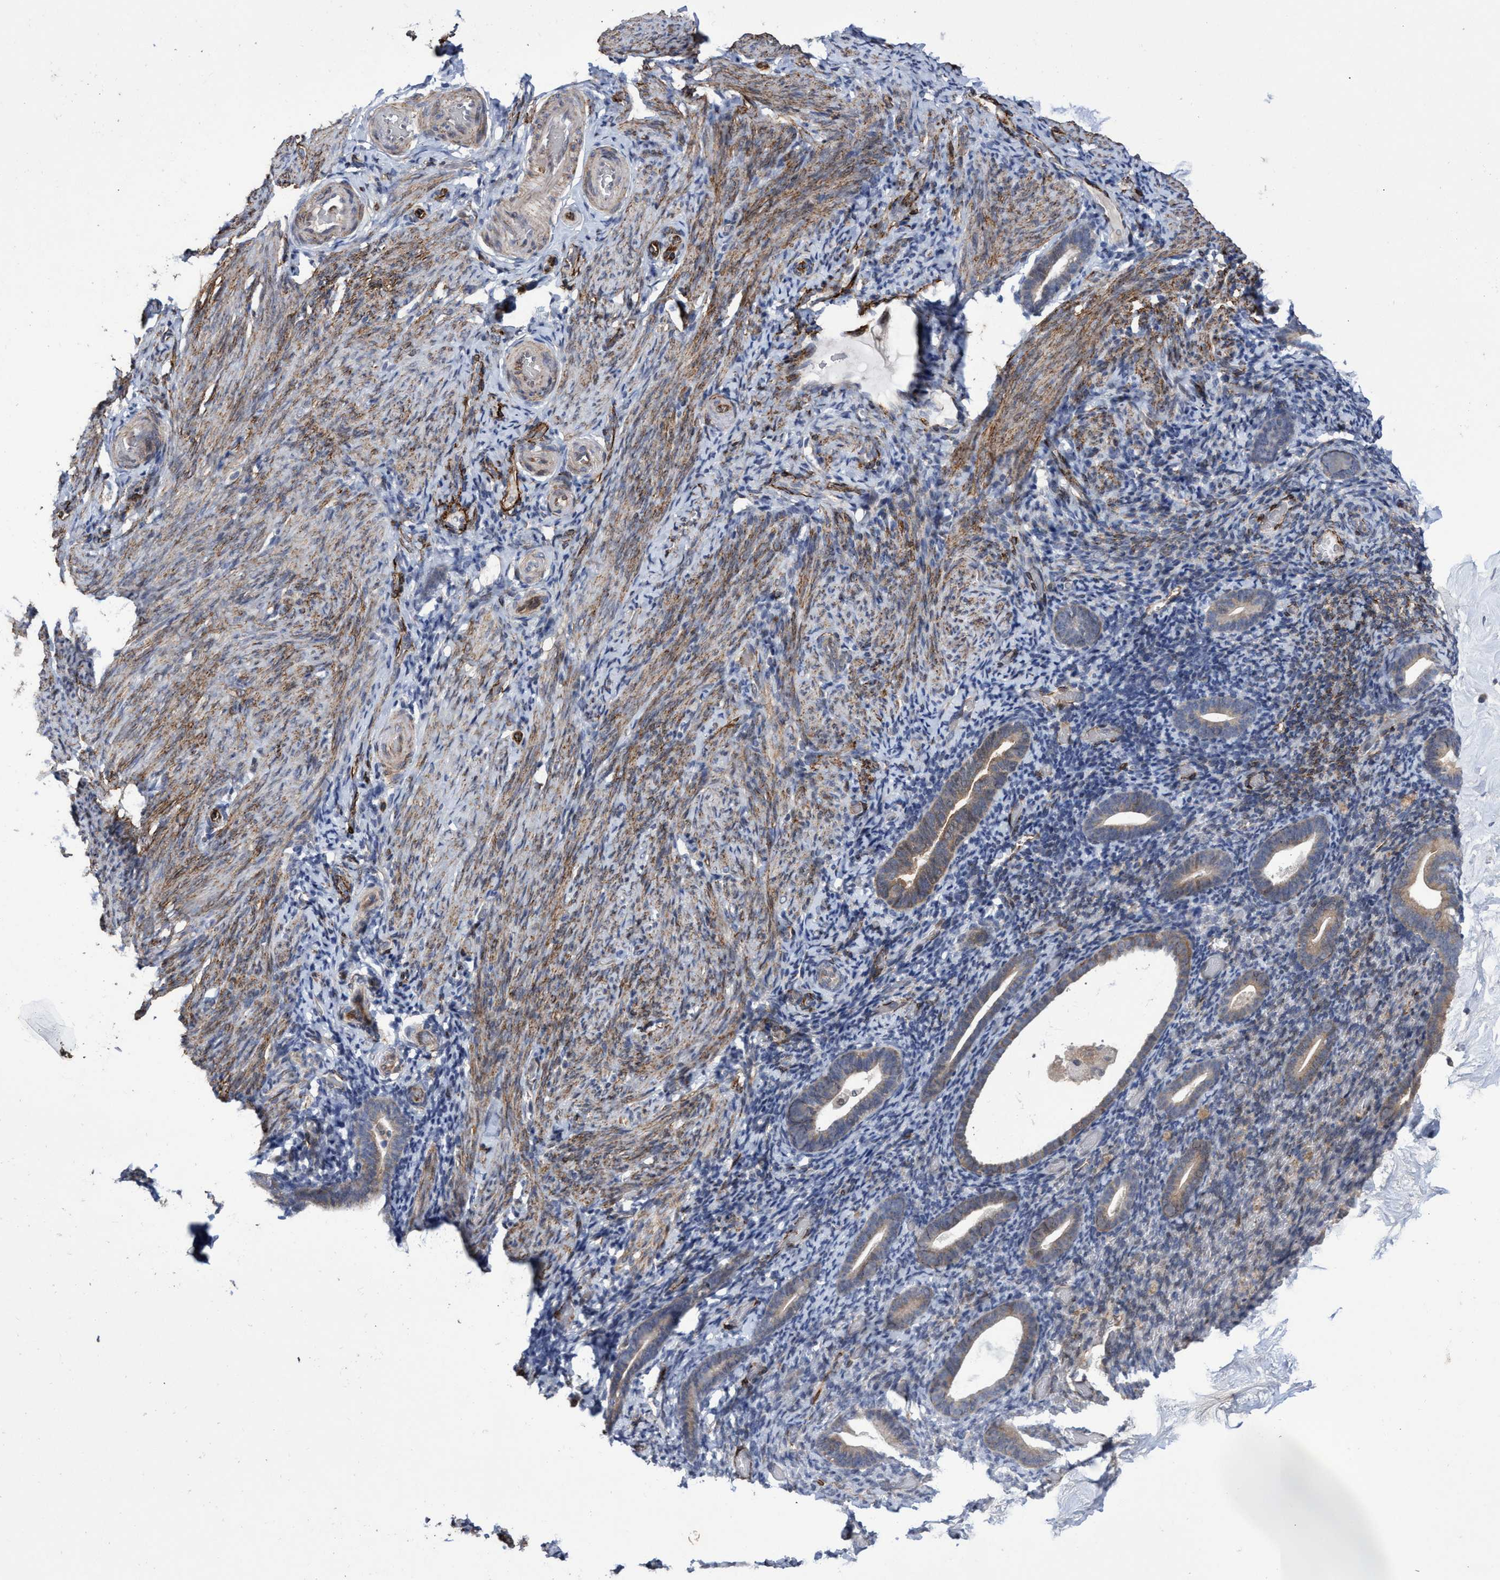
{"staining": {"intensity": "moderate", "quantity": "<25%", "location": "cytoplasmic/membranous"}, "tissue": "endometrium", "cell_type": "Cells in endometrial stroma", "image_type": "normal", "snomed": [{"axis": "morphology", "description": "Normal tissue, NOS"}, {"axis": "topography", "description": "Endometrium"}], "caption": "Immunohistochemistry (DAB) staining of normal human endometrium exhibits moderate cytoplasmic/membranous protein expression in approximately <25% of cells in endometrial stroma.", "gene": "ZNF750", "patient": {"sex": "female", "age": 51}}